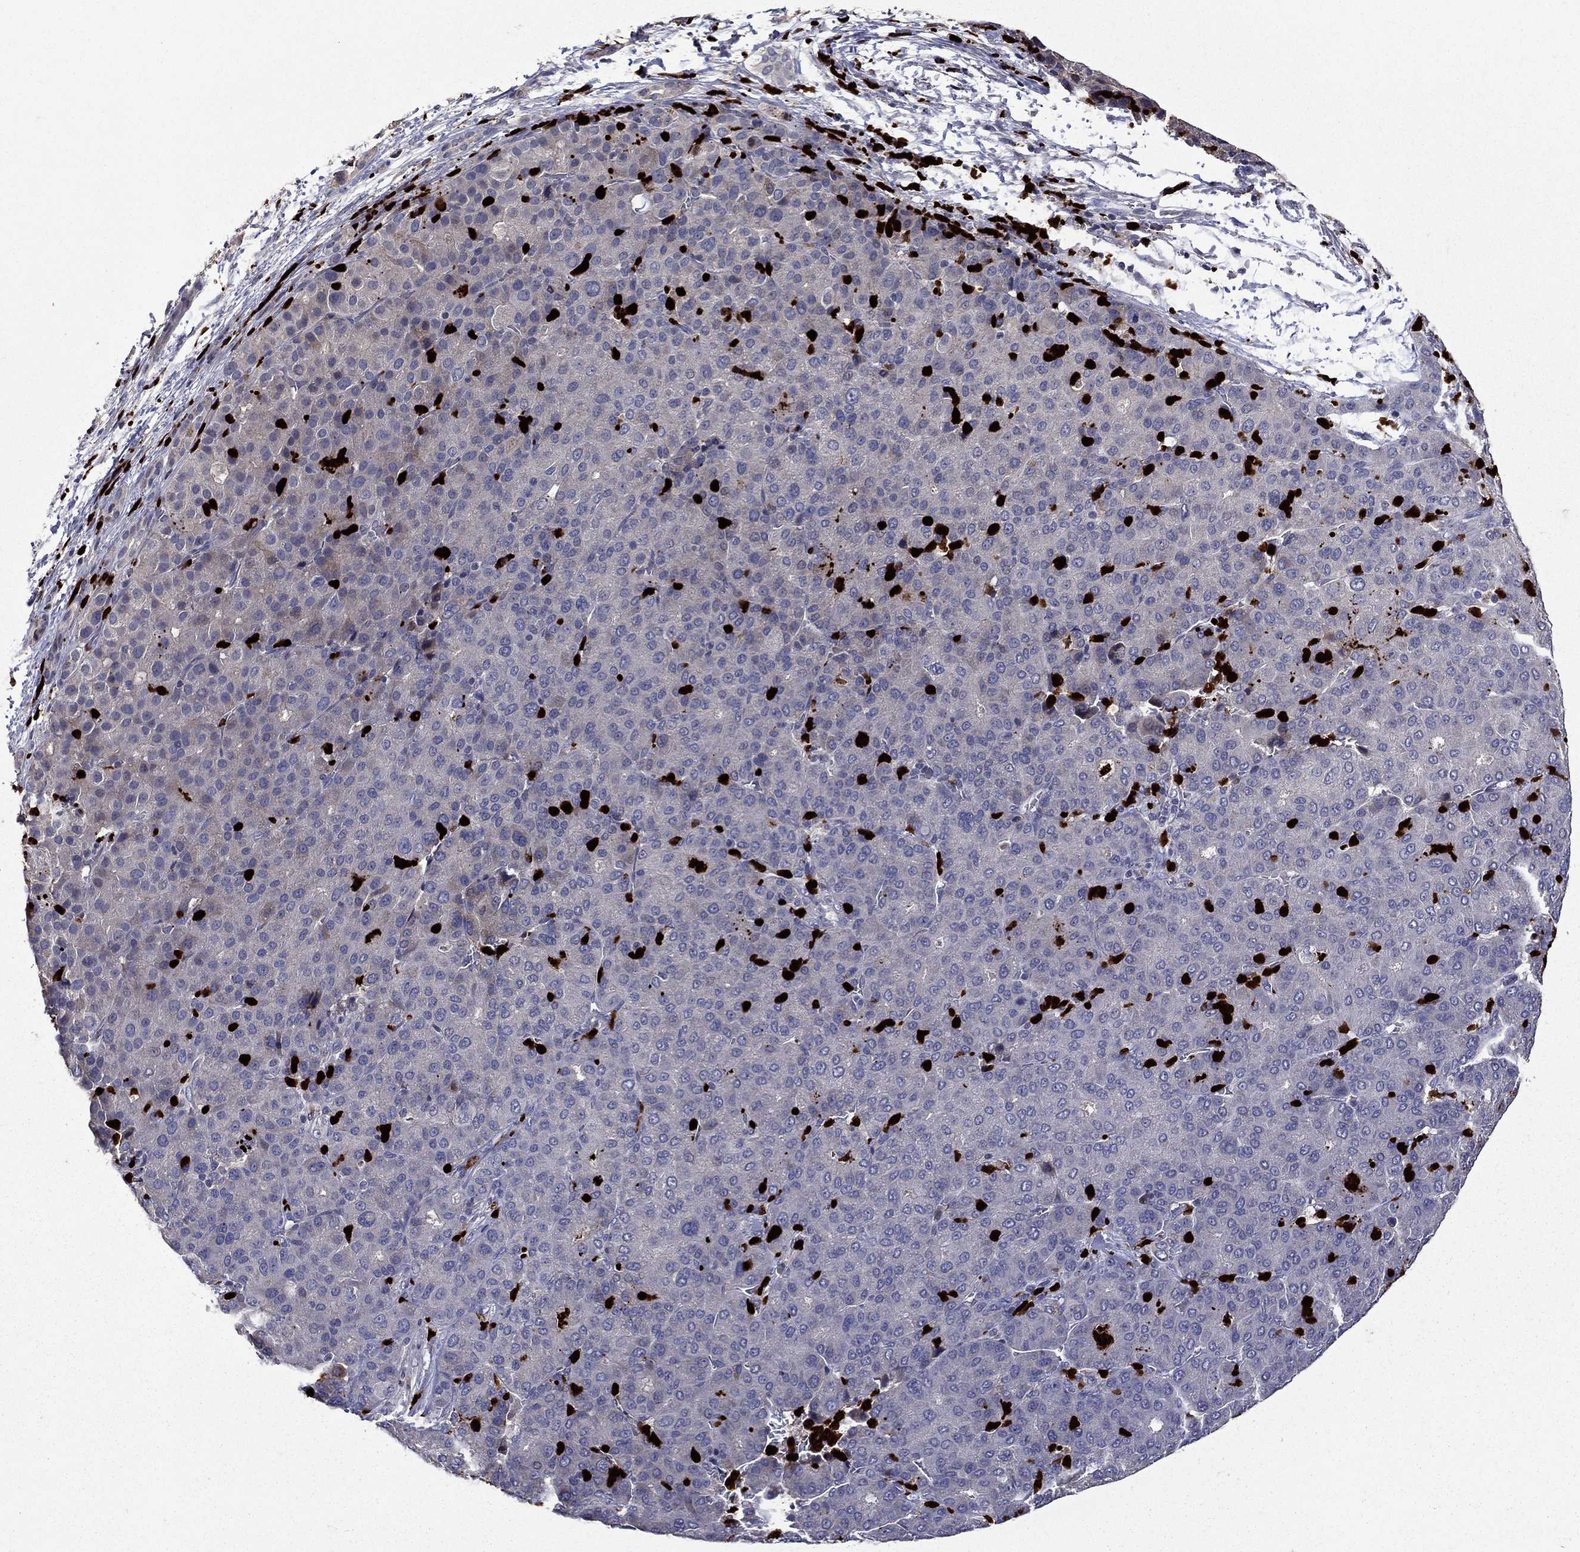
{"staining": {"intensity": "negative", "quantity": "none", "location": "none"}, "tissue": "liver cancer", "cell_type": "Tumor cells", "image_type": "cancer", "snomed": [{"axis": "morphology", "description": "Carcinoma, Hepatocellular, NOS"}, {"axis": "topography", "description": "Liver"}], "caption": "Tumor cells are negative for brown protein staining in liver cancer.", "gene": "SATB1", "patient": {"sex": "male", "age": 65}}